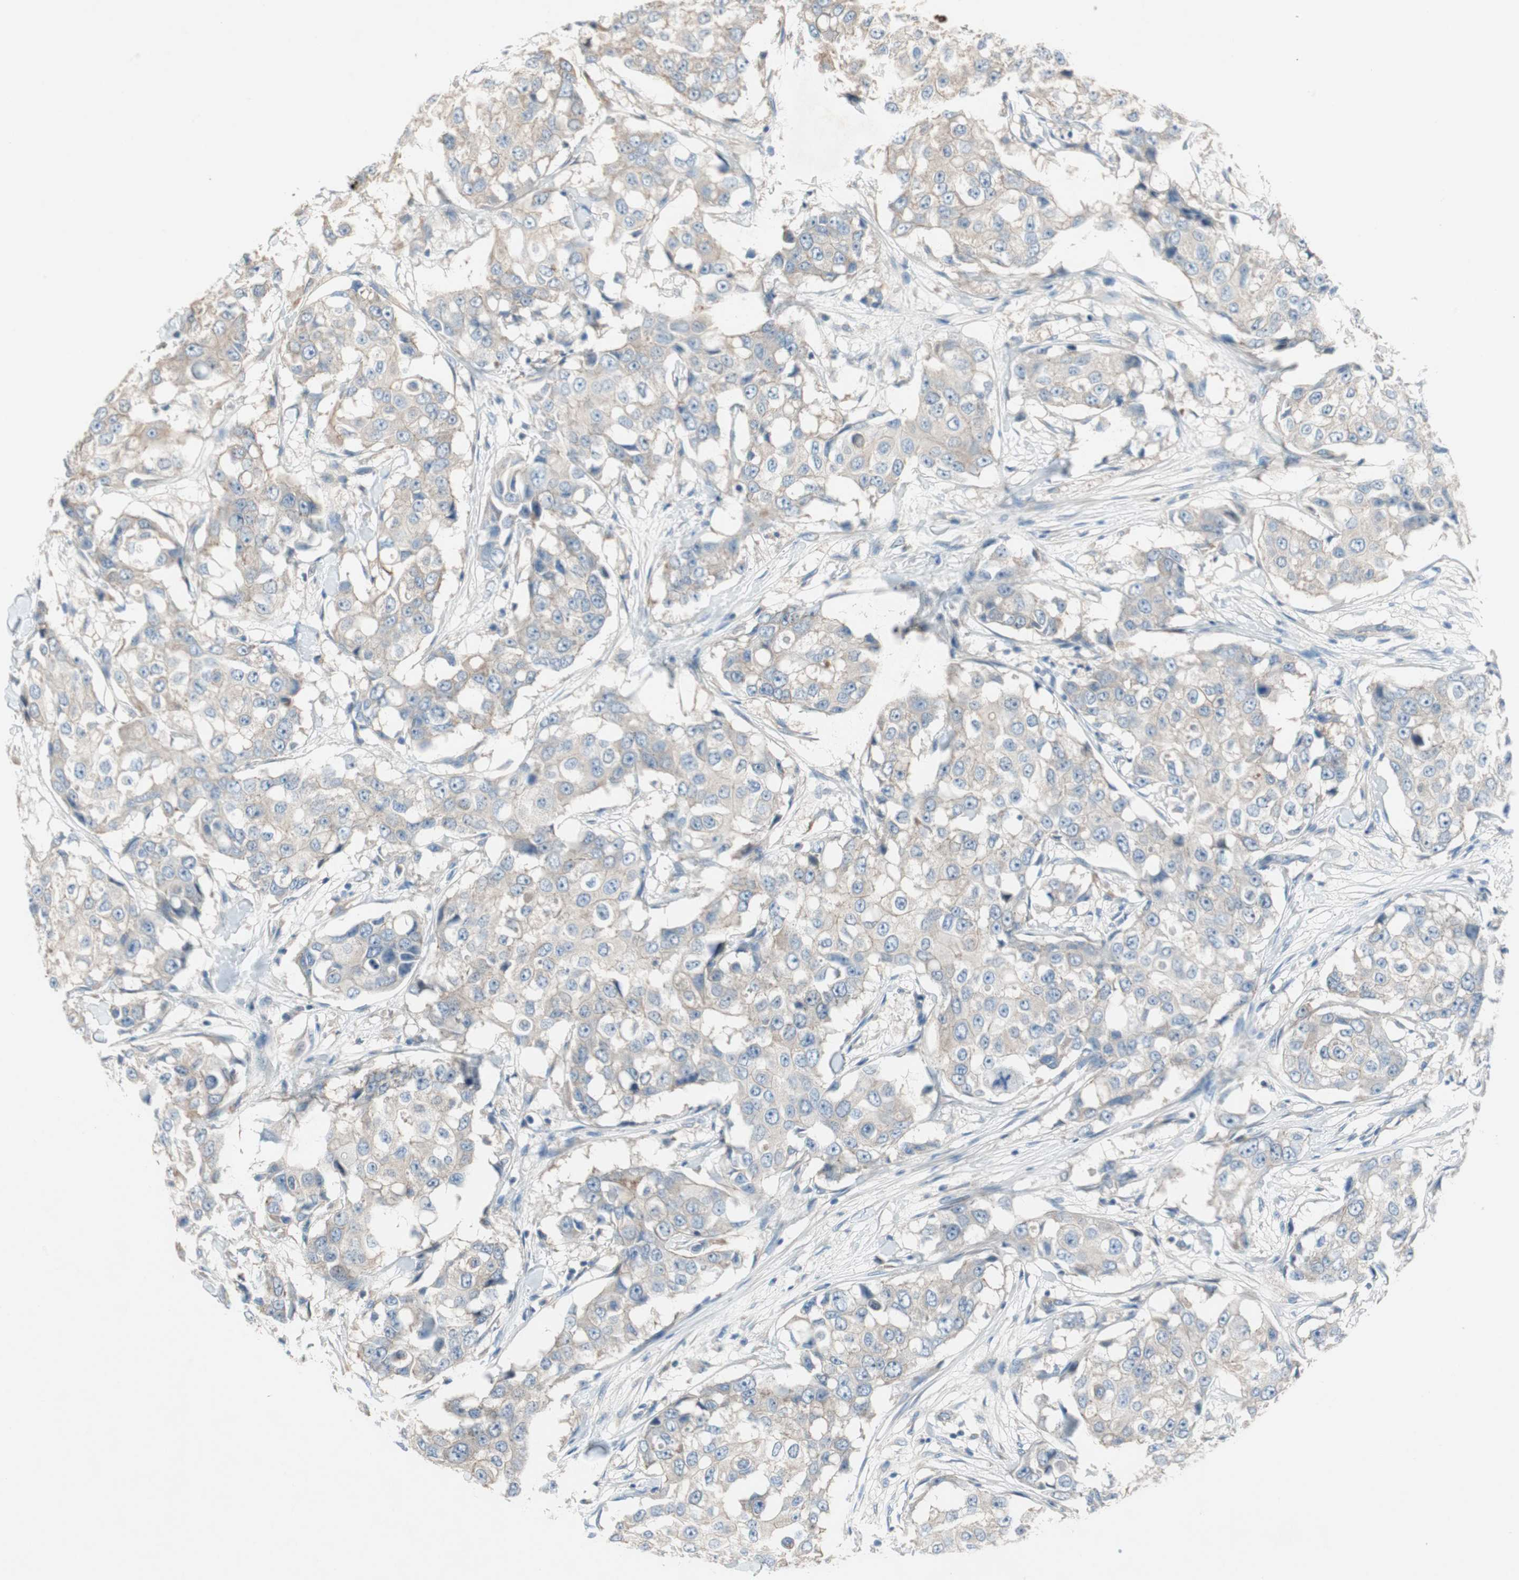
{"staining": {"intensity": "weak", "quantity": "<25%", "location": "cytoplasmic/membranous"}, "tissue": "breast cancer", "cell_type": "Tumor cells", "image_type": "cancer", "snomed": [{"axis": "morphology", "description": "Duct carcinoma"}, {"axis": "topography", "description": "Breast"}], "caption": "Tumor cells show no significant staining in invasive ductal carcinoma (breast).", "gene": "GLUL", "patient": {"sex": "female", "age": 27}}